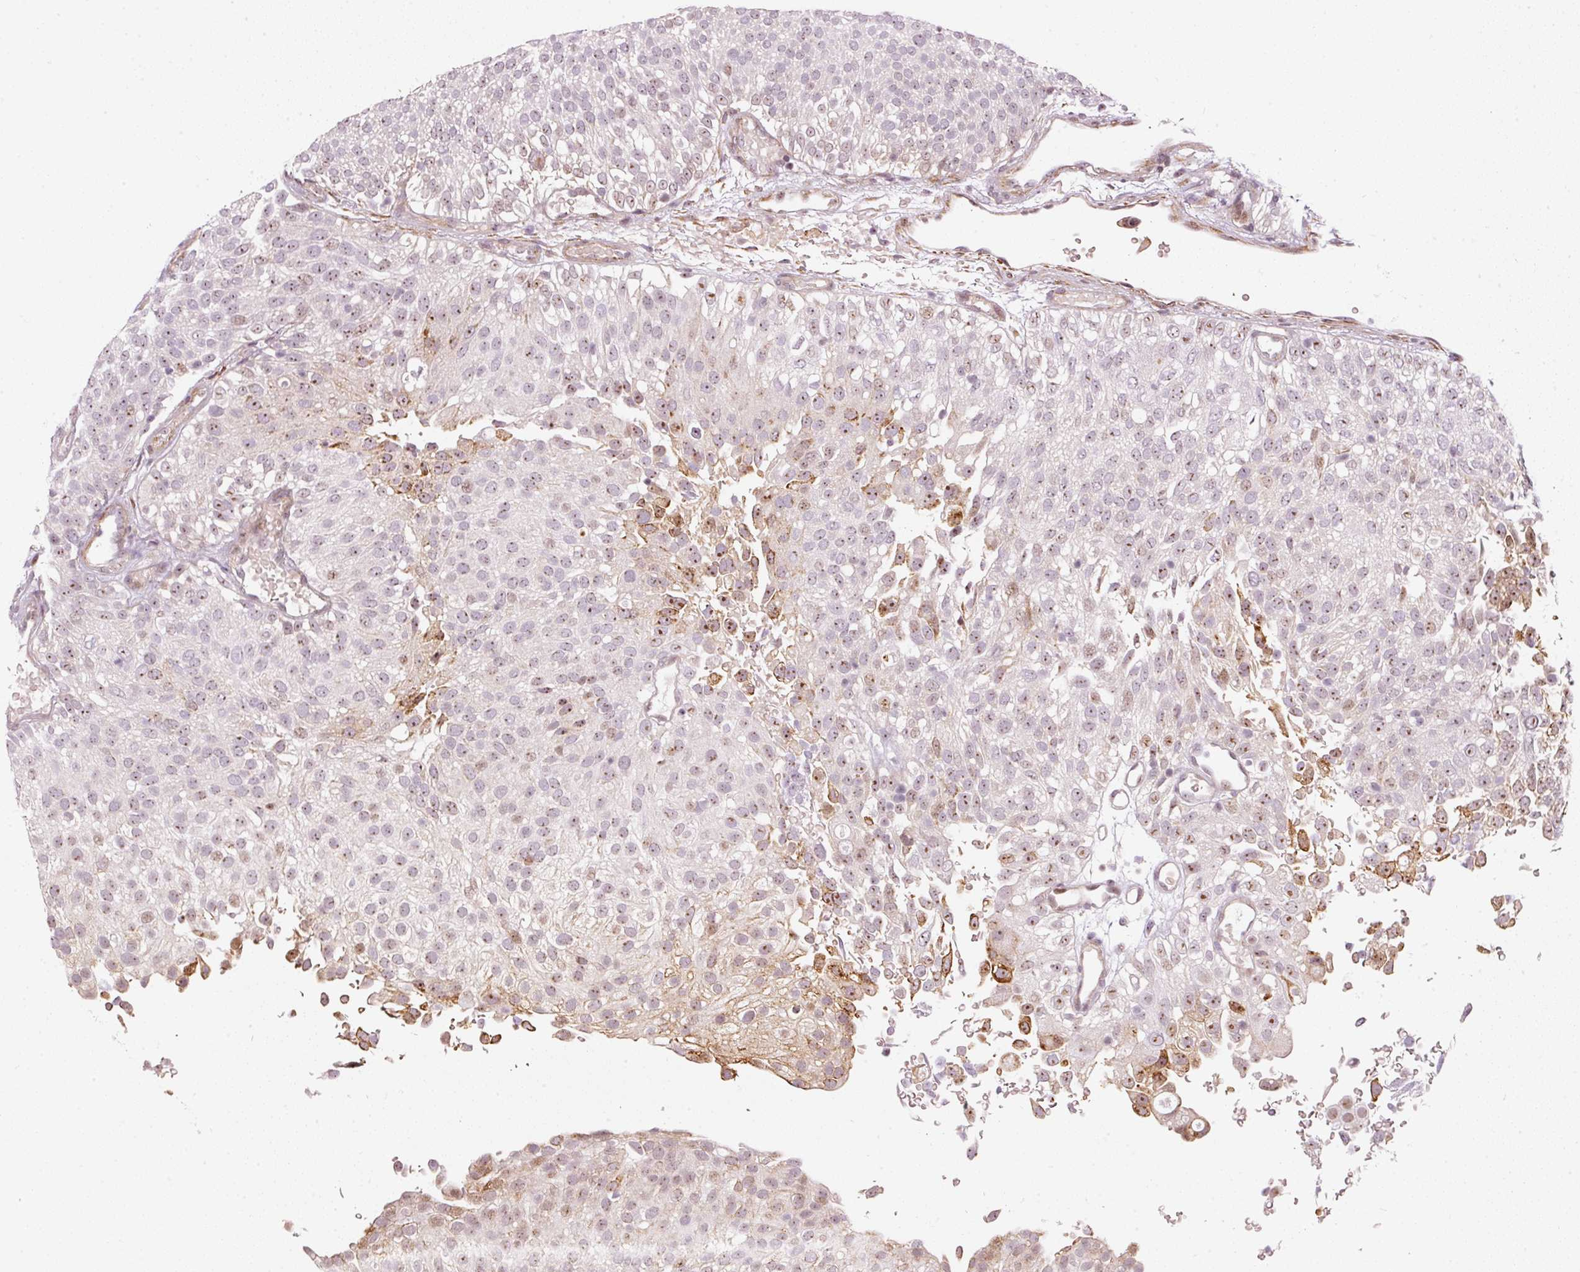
{"staining": {"intensity": "moderate", "quantity": "25%-75%", "location": "nuclear"}, "tissue": "urothelial cancer", "cell_type": "Tumor cells", "image_type": "cancer", "snomed": [{"axis": "morphology", "description": "Urothelial carcinoma, Low grade"}, {"axis": "topography", "description": "Urinary bladder"}], "caption": "About 25%-75% of tumor cells in urothelial cancer show moderate nuclear protein positivity as visualized by brown immunohistochemical staining.", "gene": "MXRA8", "patient": {"sex": "male", "age": 78}}